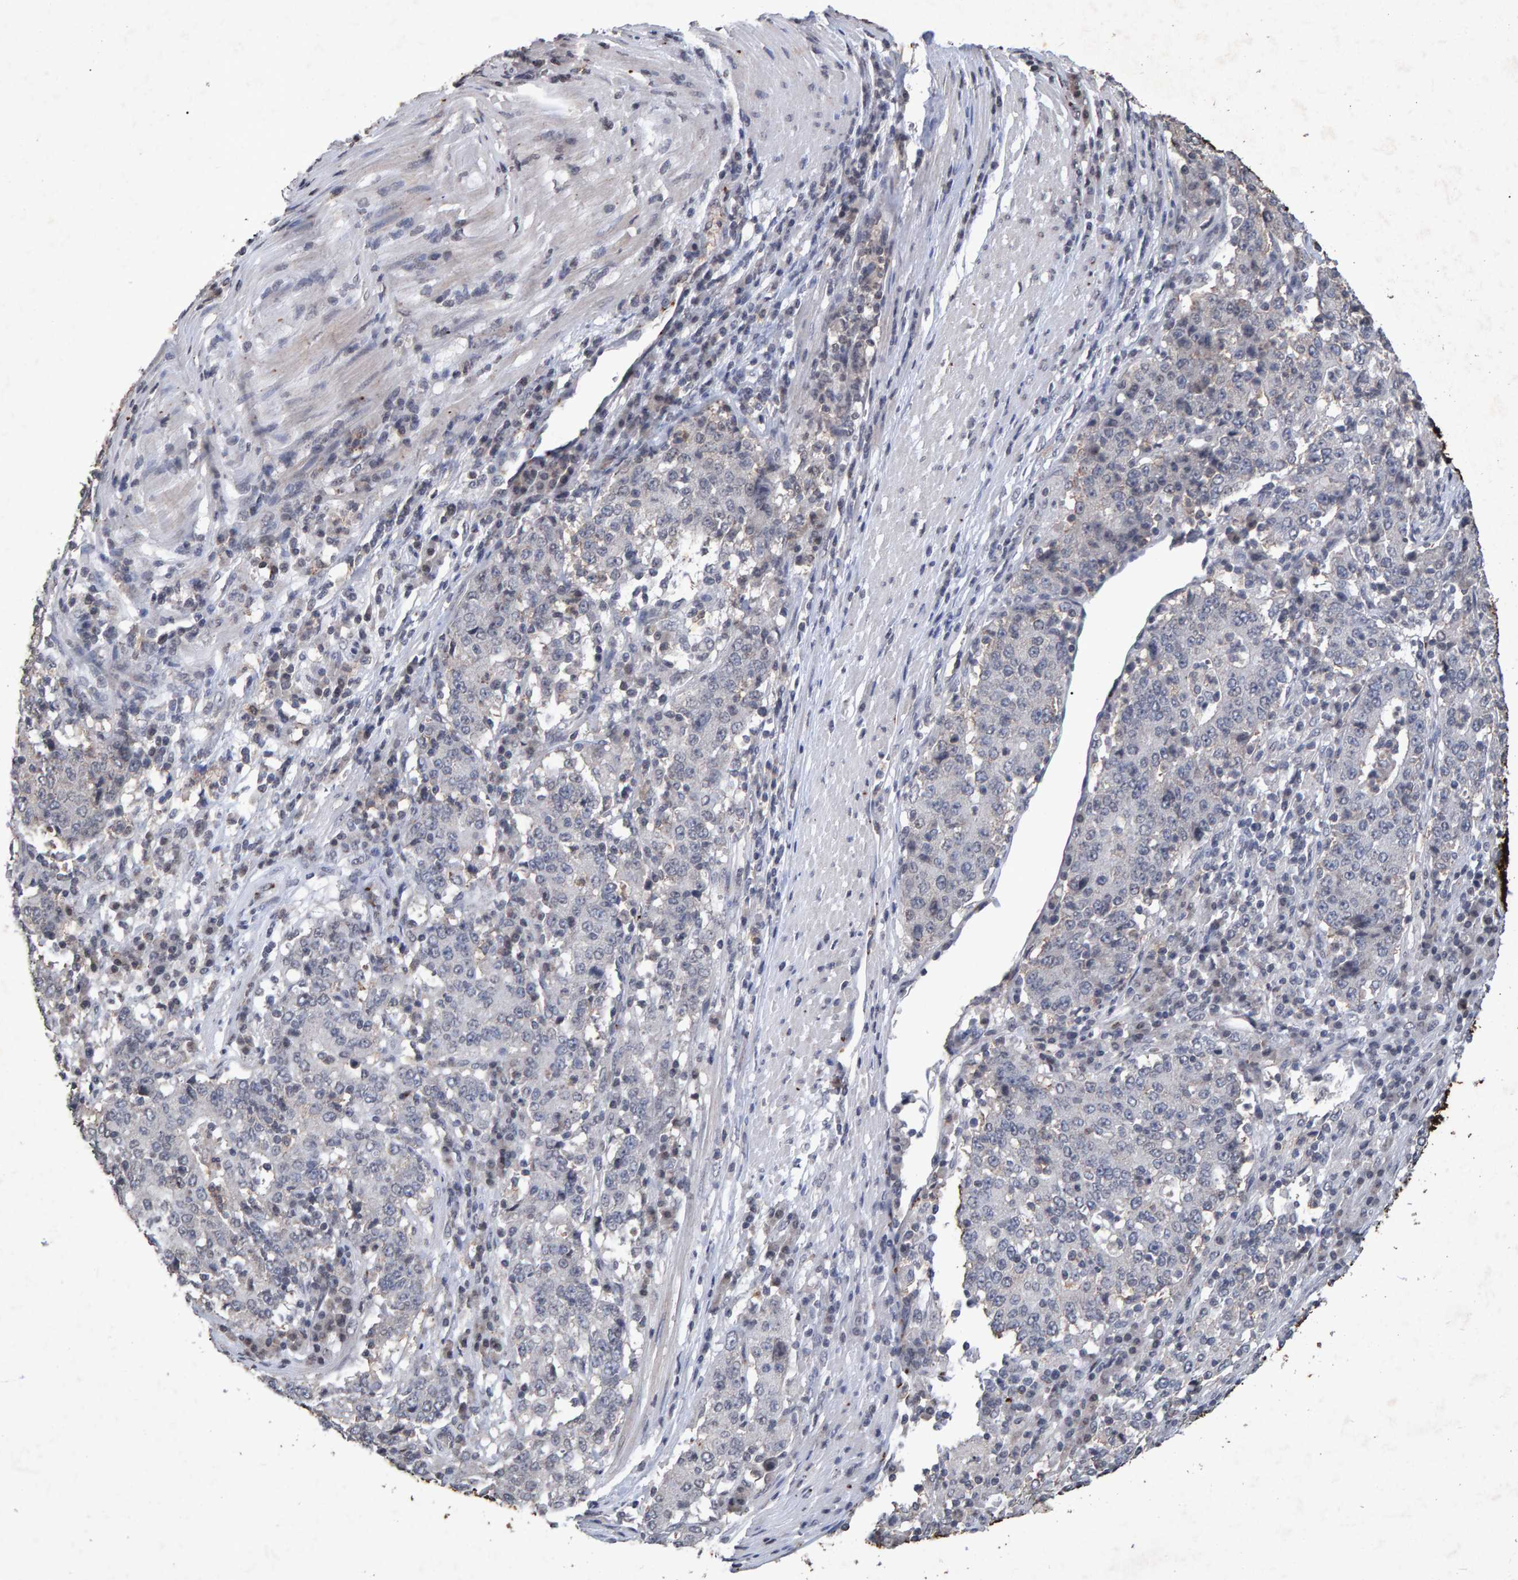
{"staining": {"intensity": "negative", "quantity": "none", "location": "none"}, "tissue": "stomach cancer", "cell_type": "Tumor cells", "image_type": "cancer", "snomed": [{"axis": "morphology", "description": "Adenocarcinoma, NOS"}, {"axis": "topography", "description": "Stomach"}], "caption": "Immunohistochemistry histopathology image of neoplastic tissue: human stomach cancer (adenocarcinoma) stained with DAB displays no significant protein staining in tumor cells.", "gene": "GALC", "patient": {"sex": "male", "age": 59}}